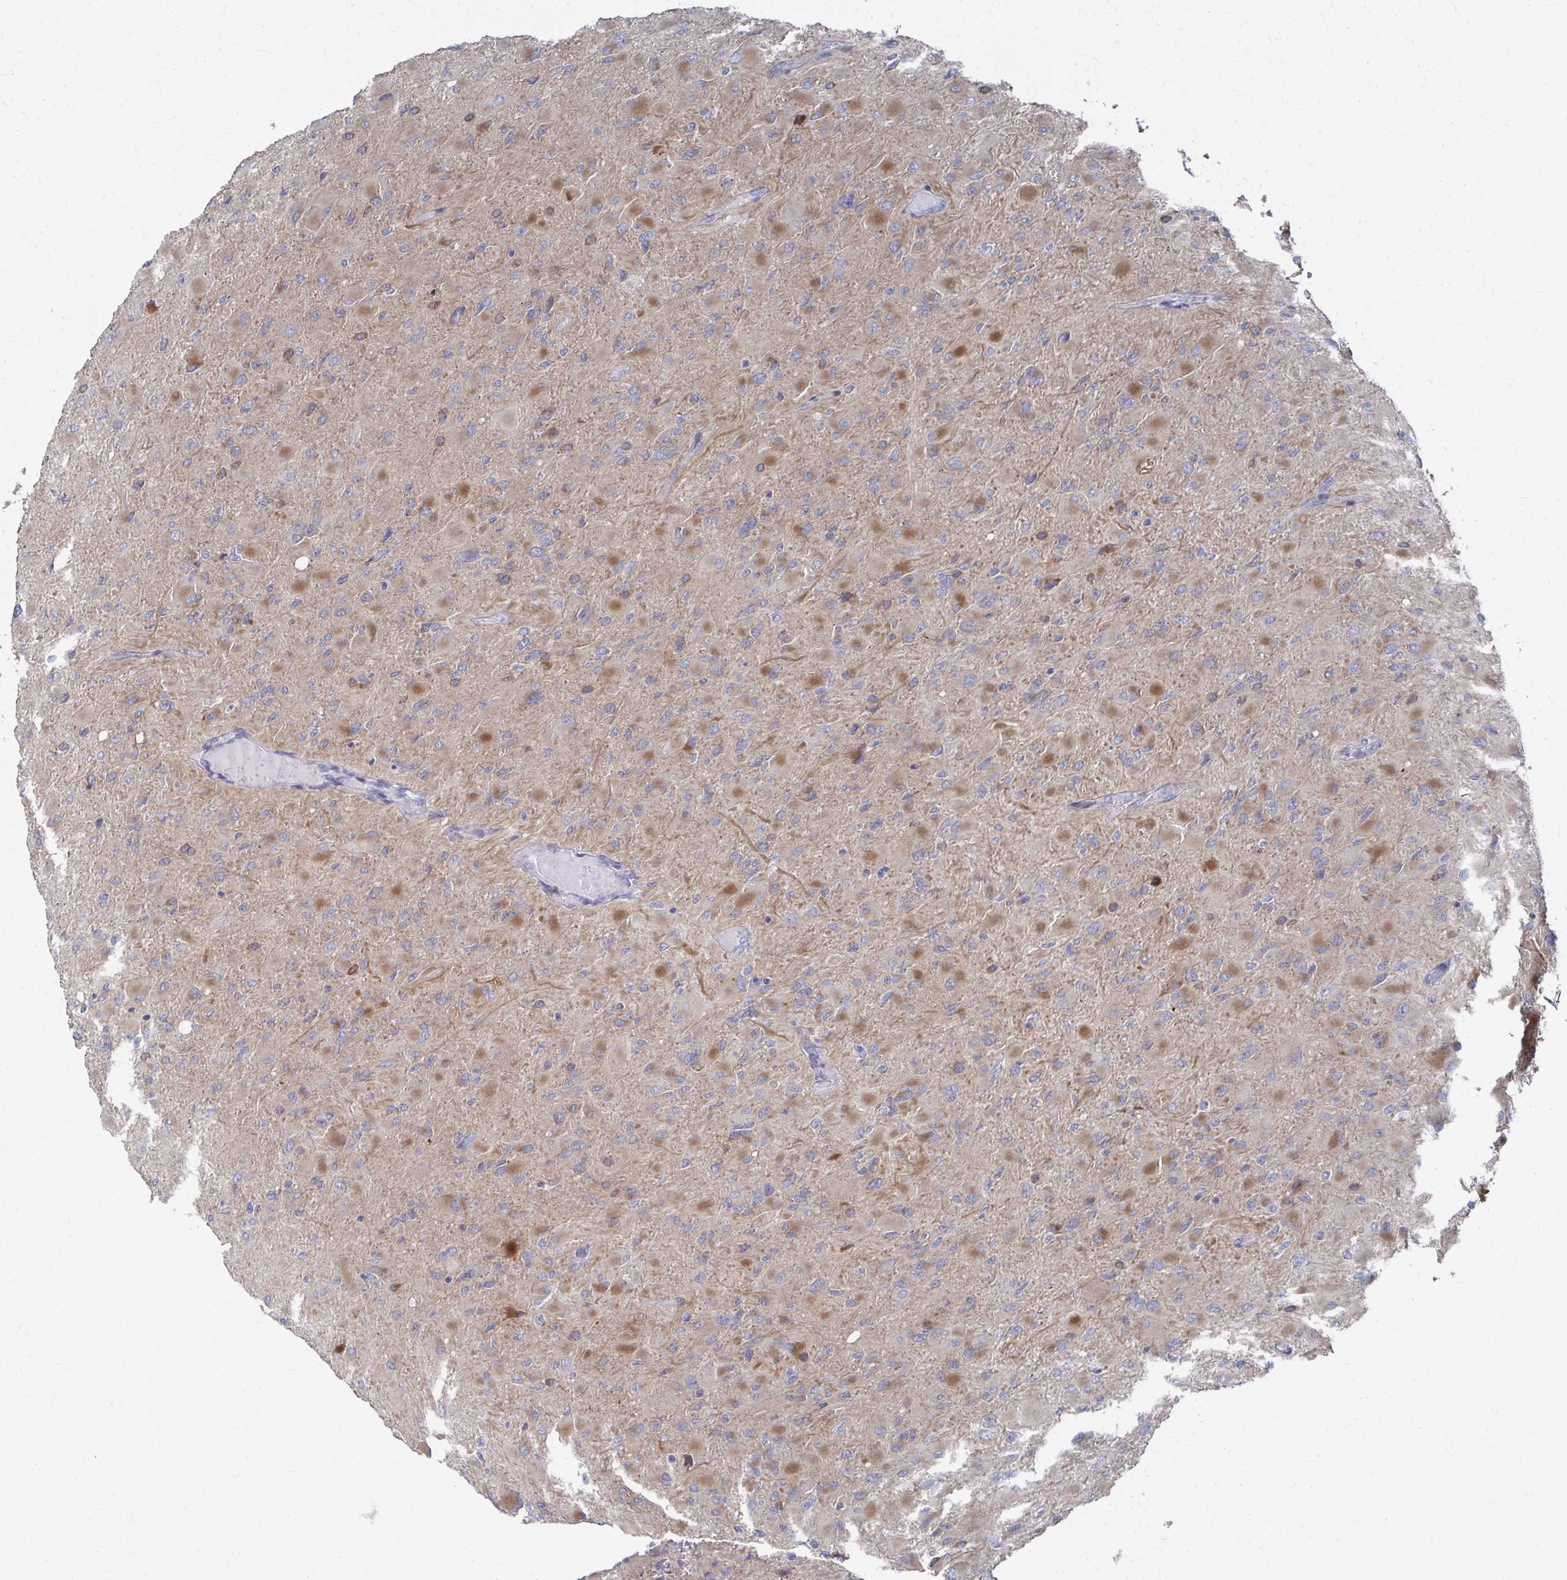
{"staining": {"intensity": "moderate", "quantity": "<25%", "location": "cytoplasmic/membranous"}, "tissue": "glioma", "cell_type": "Tumor cells", "image_type": "cancer", "snomed": [{"axis": "morphology", "description": "Glioma, malignant, High grade"}, {"axis": "topography", "description": "Cerebral cortex"}], "caption": "Glioma stained for a protein demonstrates moderate cytoplasmic/membranous positivity in tumor cells. (IHC, brightfield microscopy, high magnification).", "gene": "PLEKHG7", "patient": {"sex": "female", "age": 36}}